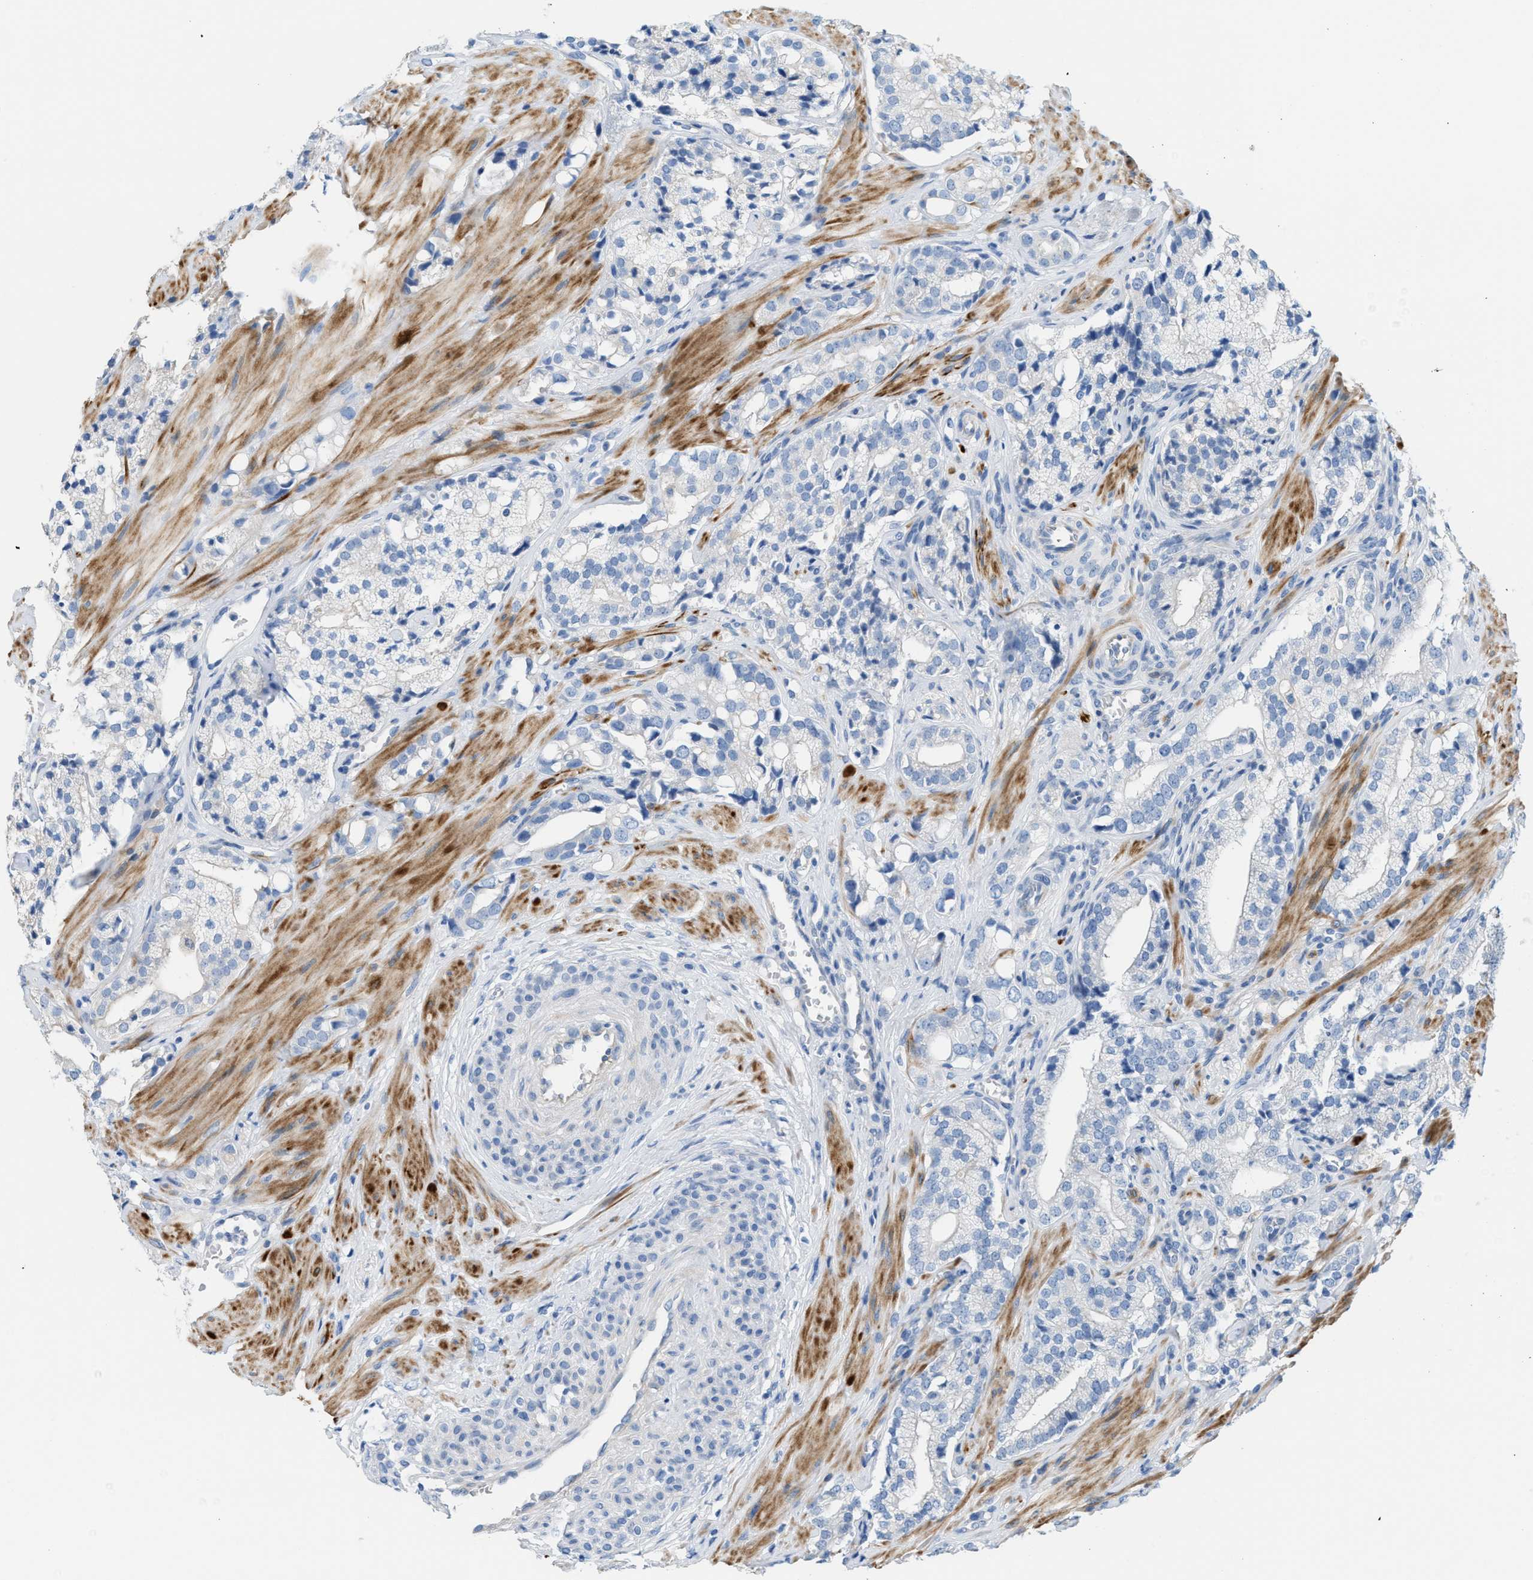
{"staining": {"intensity": "negative", "quantity": "none", "location": "none"}, "tissue": "prostate cancer", "cell_type": "Tumor cells", "image_type": "cancer", "snomed": [{"axis": "morphology", "description": "Adenocarcinoma, High grade"}, {"axis": "topography", "description": "Prostate"}], "caption": "Prostate high-grade adenocarcinoma was stained to show a protein in brown. There is no significant positivity in tumor cells. The staining was performed using DAB (3,3'-diaminobenzidine) to visualize the protein expression in brown, while the nuclei were stained in blue with hematoxylin (Magnification: 20x).", "gene": "MPP3", "patient": {"sex": "male", "age": 52}}